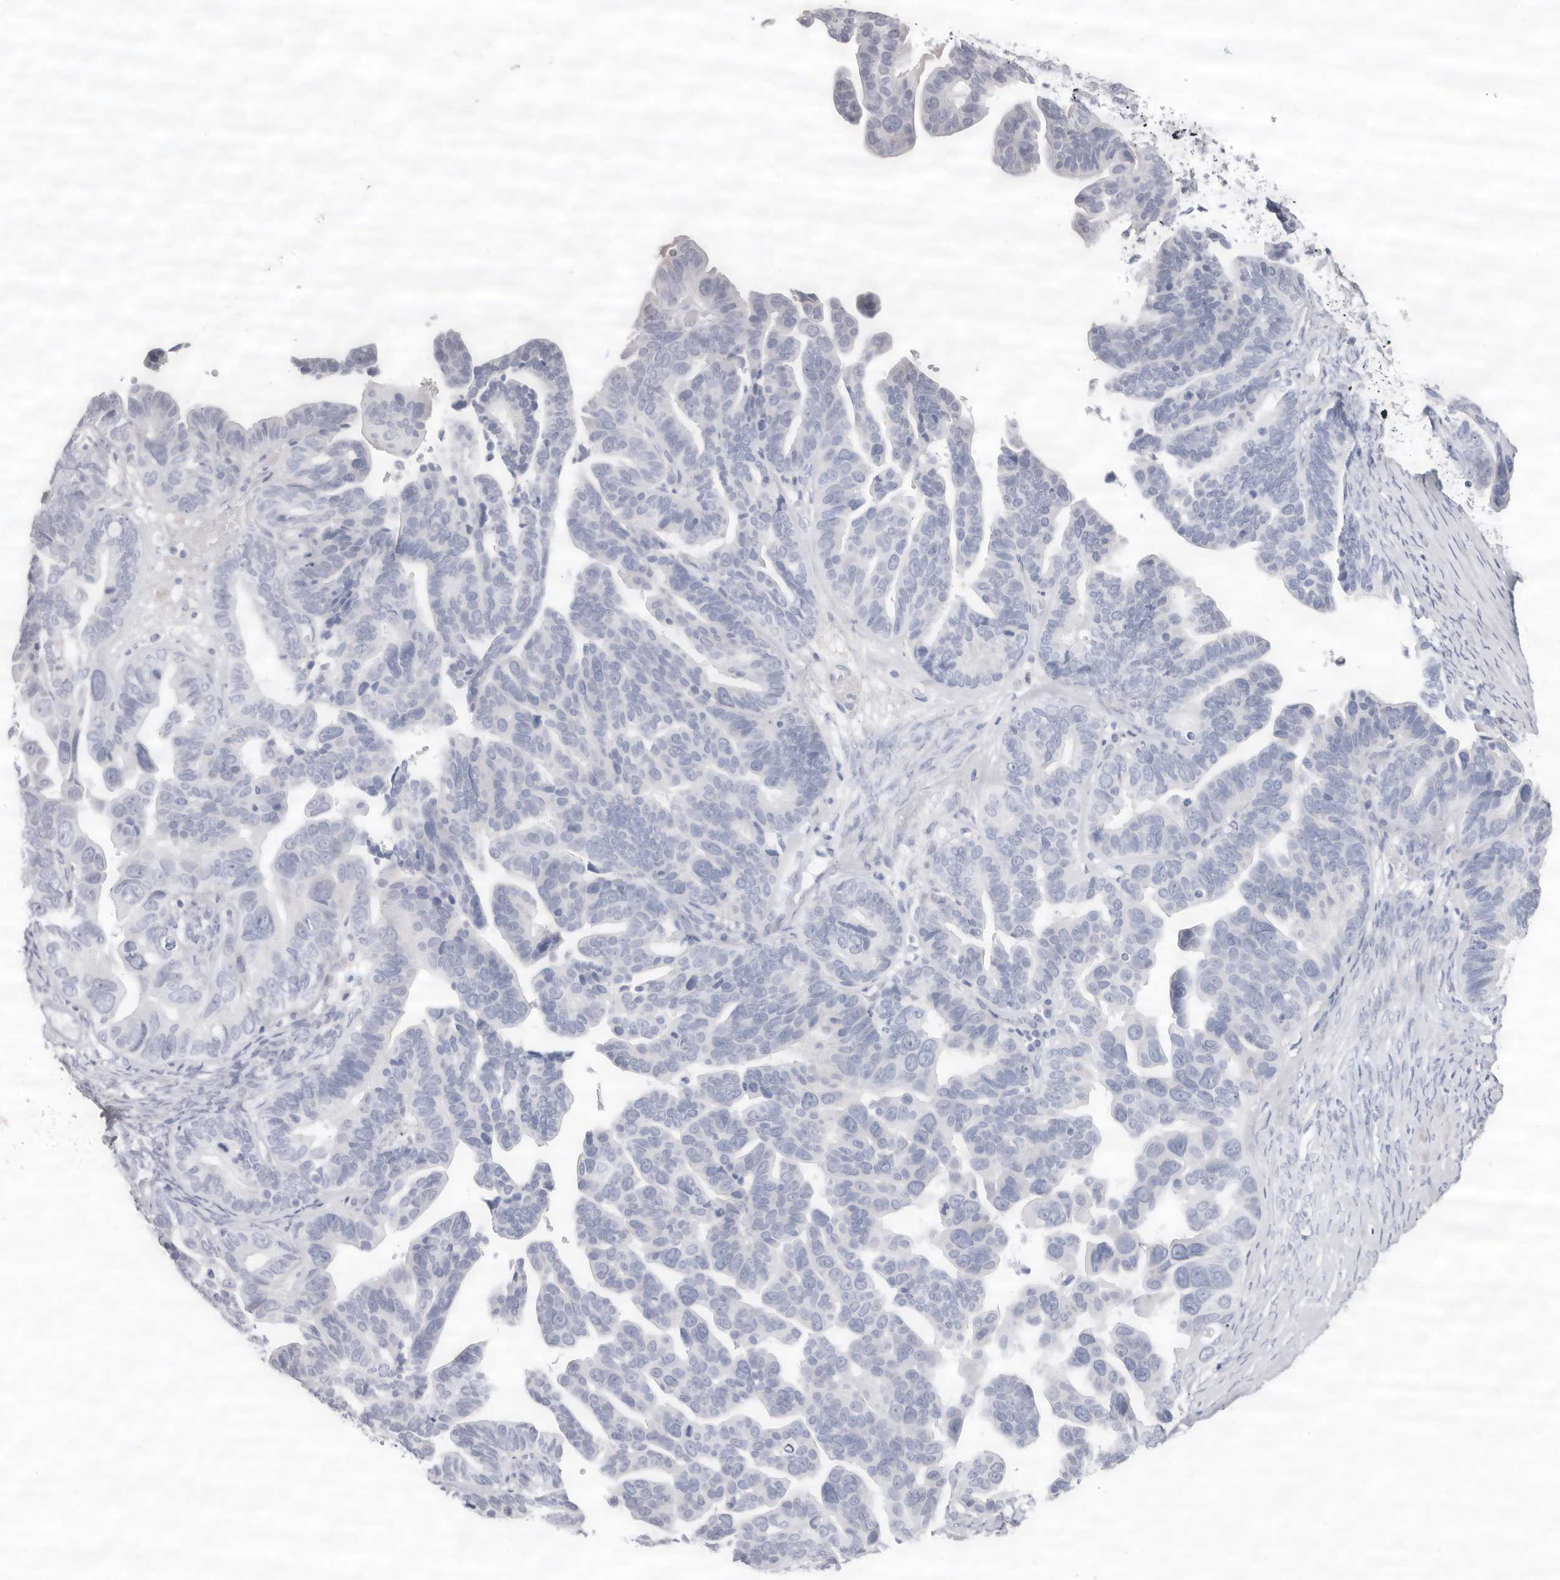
{"staining": {"intensity": "negative", "quantity": "none", "location": "none"}, "tissue": "ovarian cancer", "cell_type": "Tumor cells", "image_type": "cancer", "snomed": [{"axis": "morphology", "description": "Cystadenocarcinoma, serous, NOS"}, {"axis": "topography", "description": "Ovary"}], "caption": "Immunohistochemistry (IHC) micrograph of neoplastic tissue: human serous cystadenocarcinoma (ovarian) stained with DAB (3,3'-diaminobenzidine) exhibits no significant protein expression in tumor cells. The staining was performed using DAB to visualize the protein expression in brown, while the nuclei were stained in blue with hematoxylin (Magnification: 20x).", "gene": "LPO", "patient": {"sex": "female", "age": 56}}